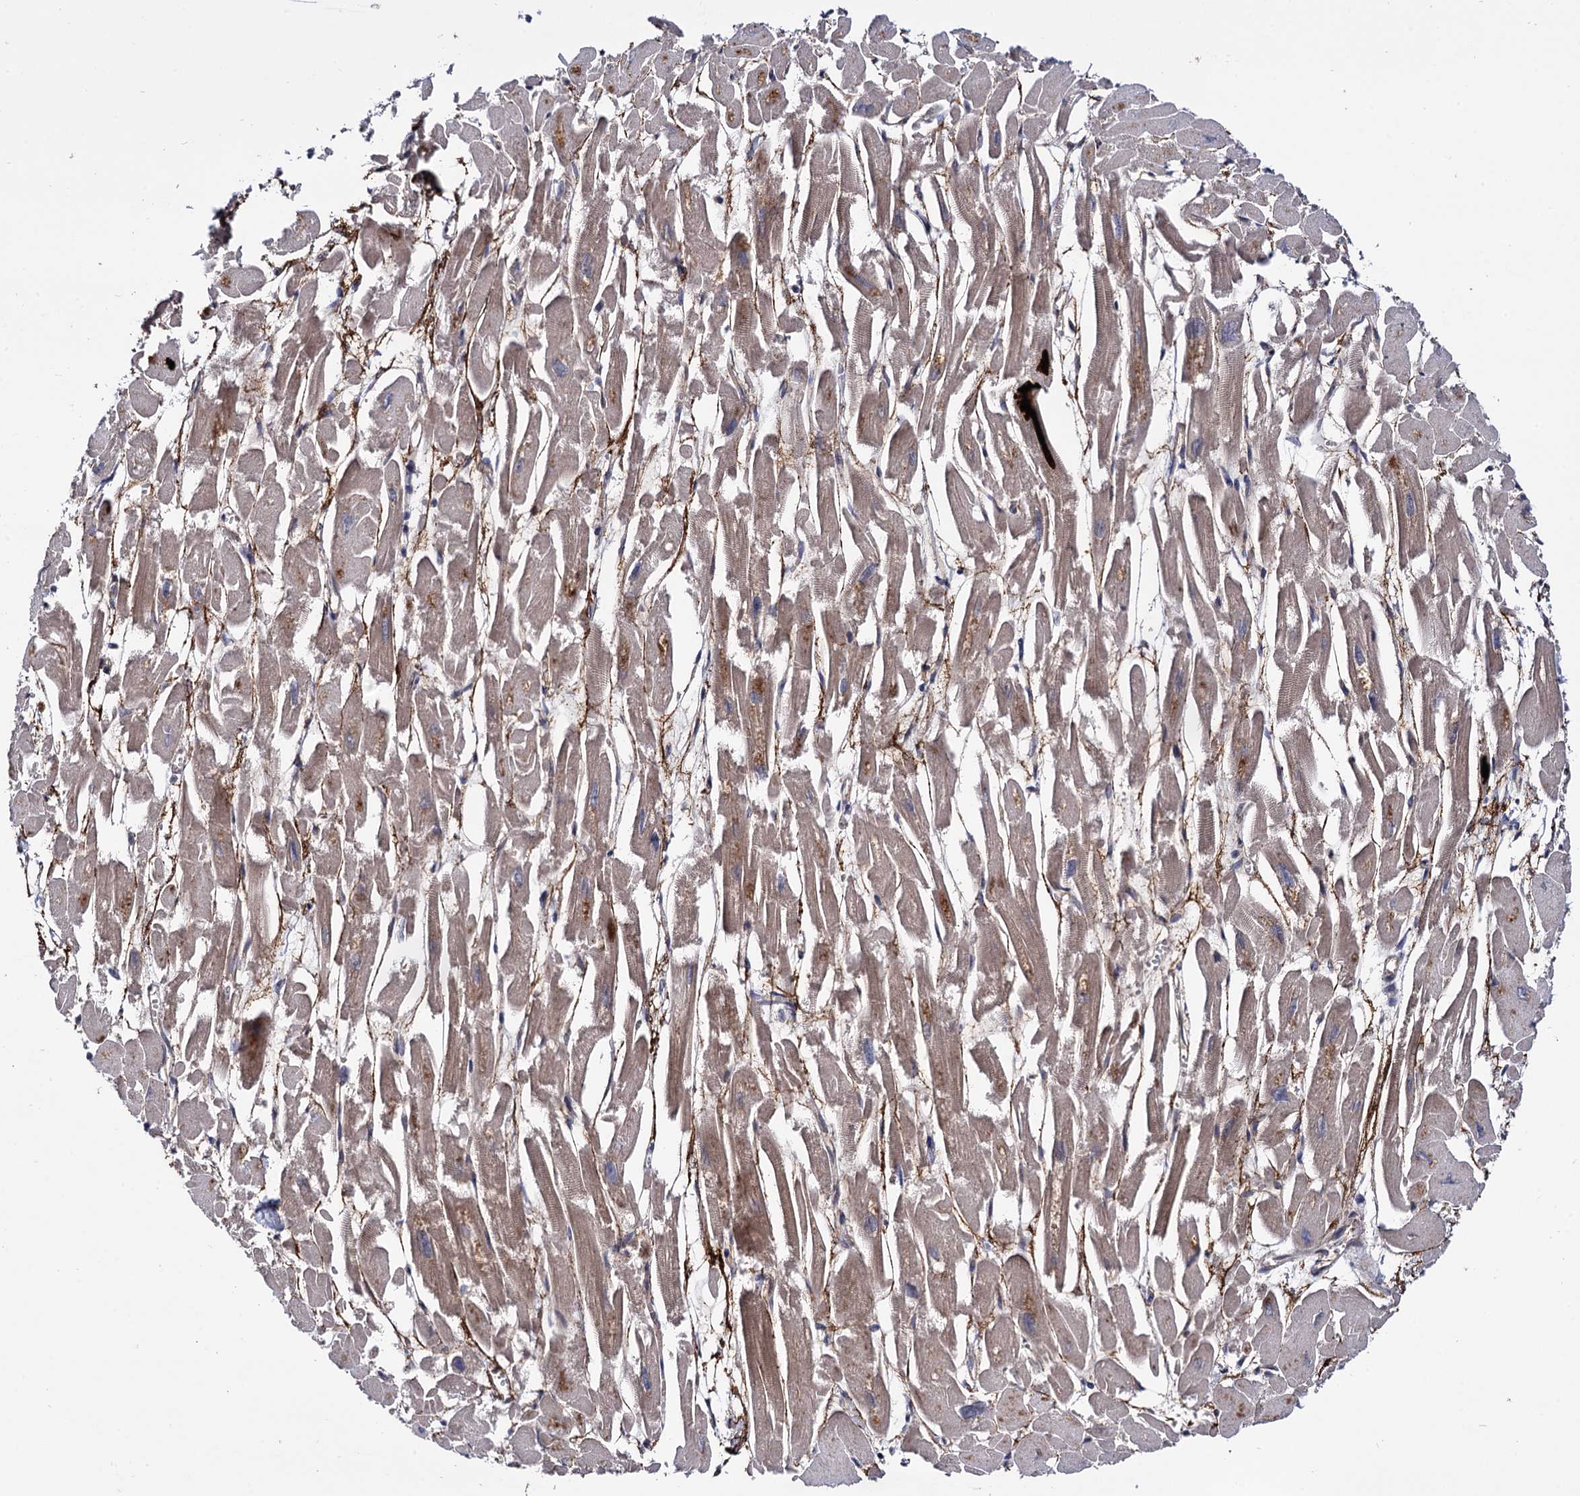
{"staining": {"intensity": "moderate", "quantity": ">75%", "location": "cytoplasmic/membranous"}, "tissue": "heart muscle", "cell_type": "Cardiomyocytes", "image_type": "normal", "snomed": [{"axis": "morphology", "description": "Normal tissue, NOS"}, {"axis": "topography", "description": "Heart"}], "caption": "An immunohistochemistry (IHC) histopathology image of unremarkable tissue is shown. Protein staining in brown shows moderate cytoplasmic/membranous positivity in heart muscle within cardiomyocytes.", "gene": "MICAL2", "patient": {"sex": "male", "age": 54}}